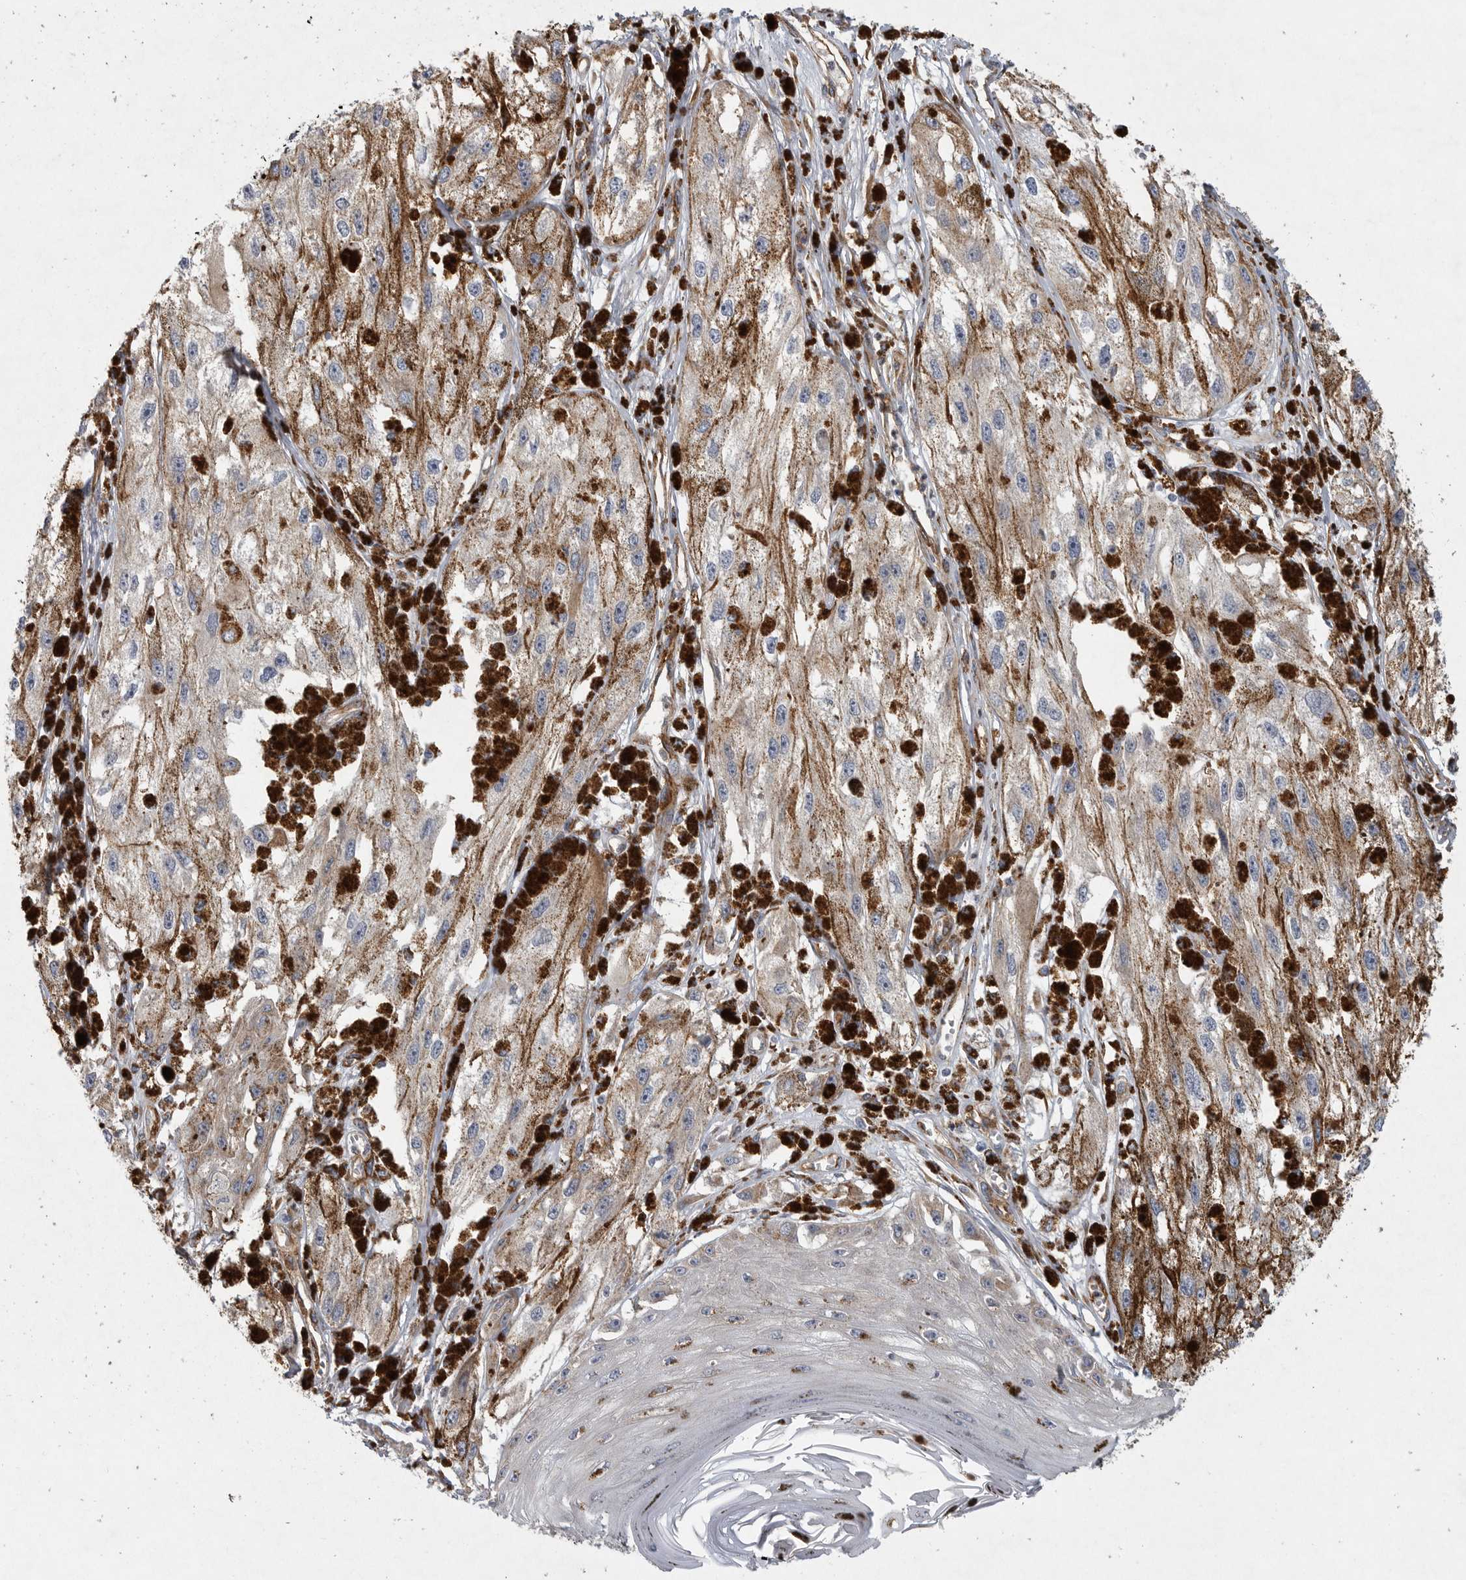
{"staining": {"intensity": "moderate", "quantity": ">75%", "location": "cytoplasmic/membranous"}, "tissue": "melanoma", "cell_type": "Tumor cells", "image_type": "cancer", "snomed": [{"axis": "morphology", "description": "Malignant melanoma, NOS"}, {"axis": "topography", "description": "Skin"}], "caption": "High-magnification brightfield microscopy of malignant melanoma stained with DAB (brown) and counterstained with hematoxylin (blue). tumor cells exhibit moderate cytoplasmic/membranous positivity is present in about>75% of cells. The protein is stained brown, and the nuclei are stained in blue (DAB IHC with brightfield microscopy, high magnification).", "gene": "MINPP1", "patient": {"sex": "male", "age": 88}}